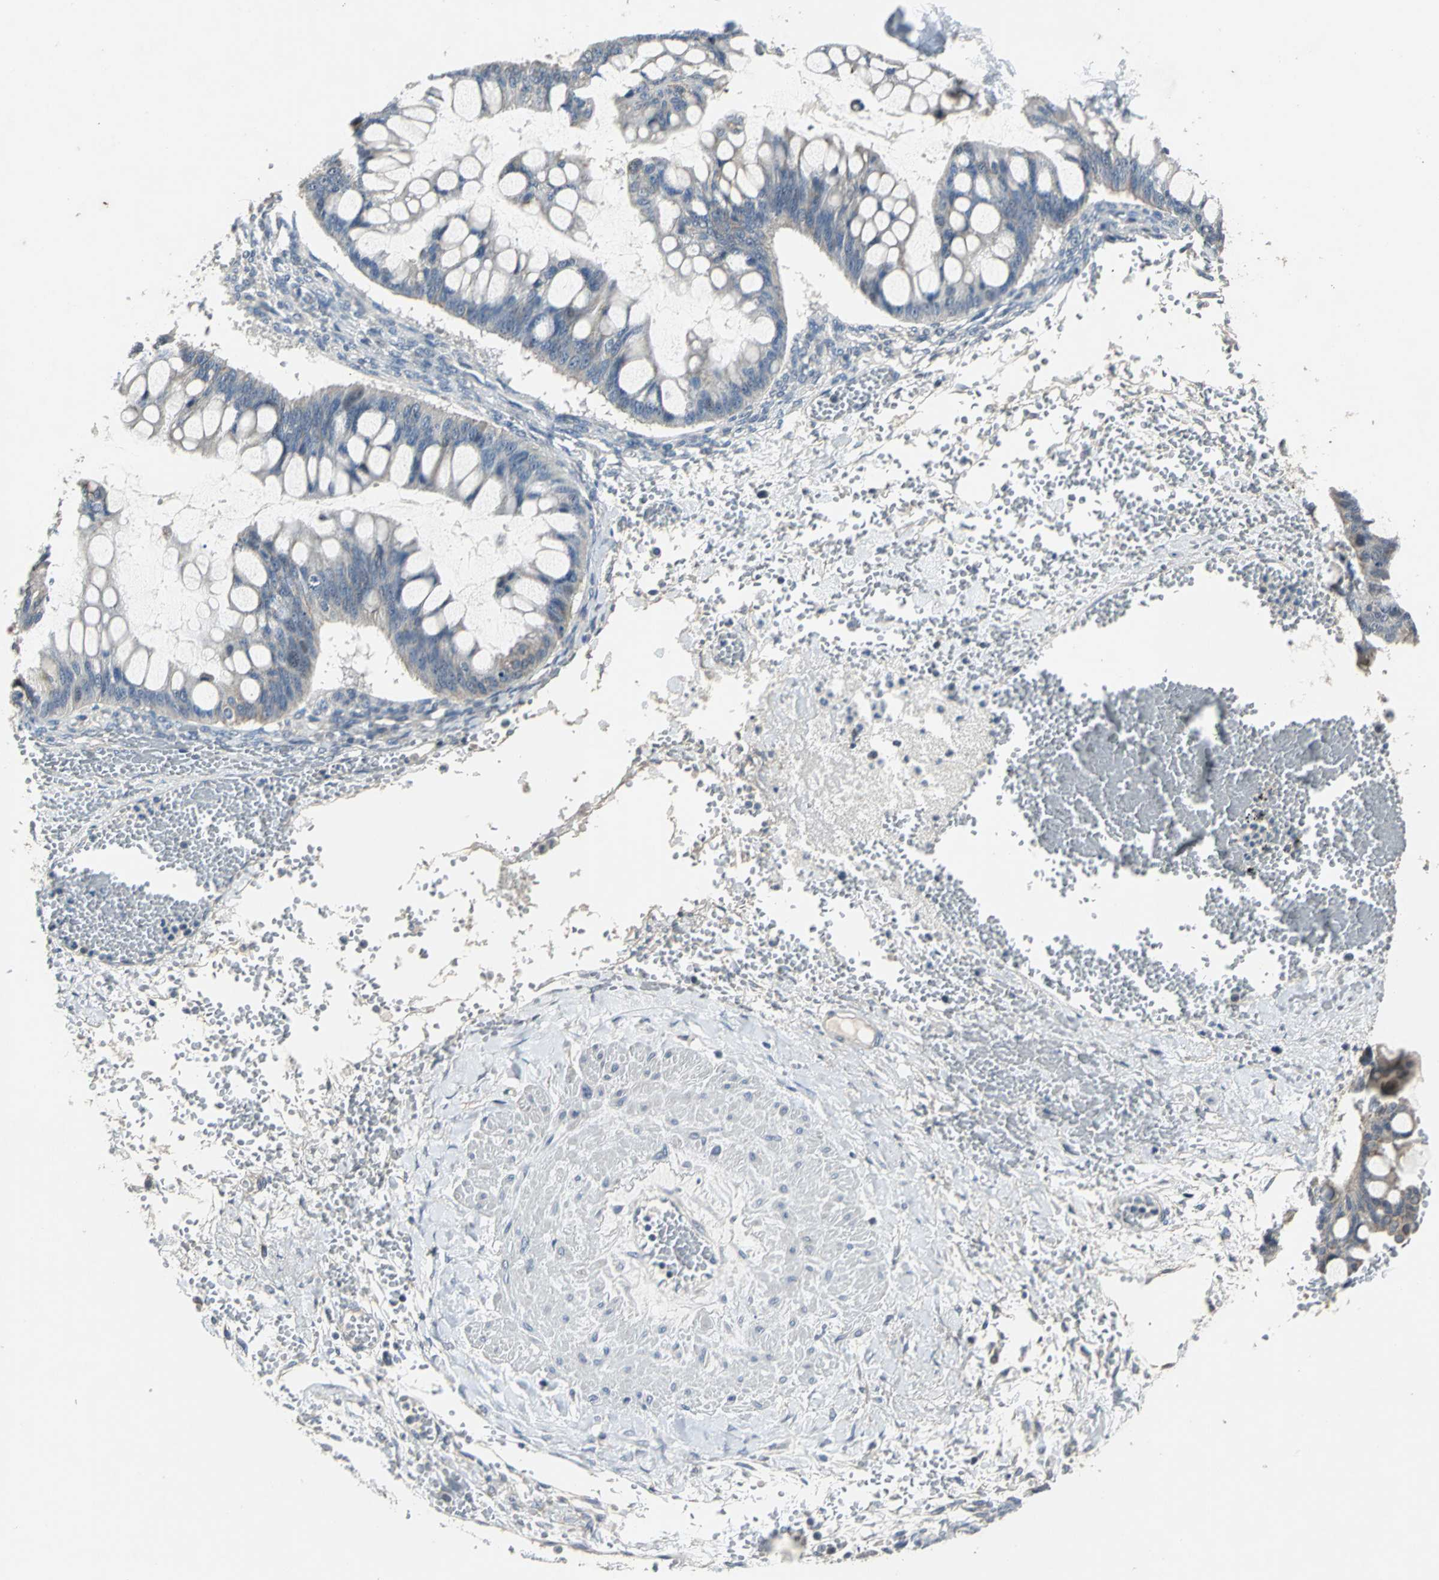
{"staining": {"intensity": "weak", "quantity": "25%-75%", "location": "cytoplasmic/membranous"}, "tissue": "ovarian cancer", "cell_type": "Tumor cells", "image_type": "cancer", "snomed": [{"axis": "morphology", "description": "Cystadenocarcinoma, mucinous, NOS"}, {"axis": "topography", "description": "Ovary"}], "caption": "Immunohistochemistry (DAB) staining of human ovarian mucinous cystadenocarcinoma shows weak cytoplasmic/membranous protein staining in about 25%-75% of tumor cells. (brown staining indicates protein expression, while blue staining denotes nuclei).", "gene": "JADE3", "patient": {"sex": "female", "age": 73}}